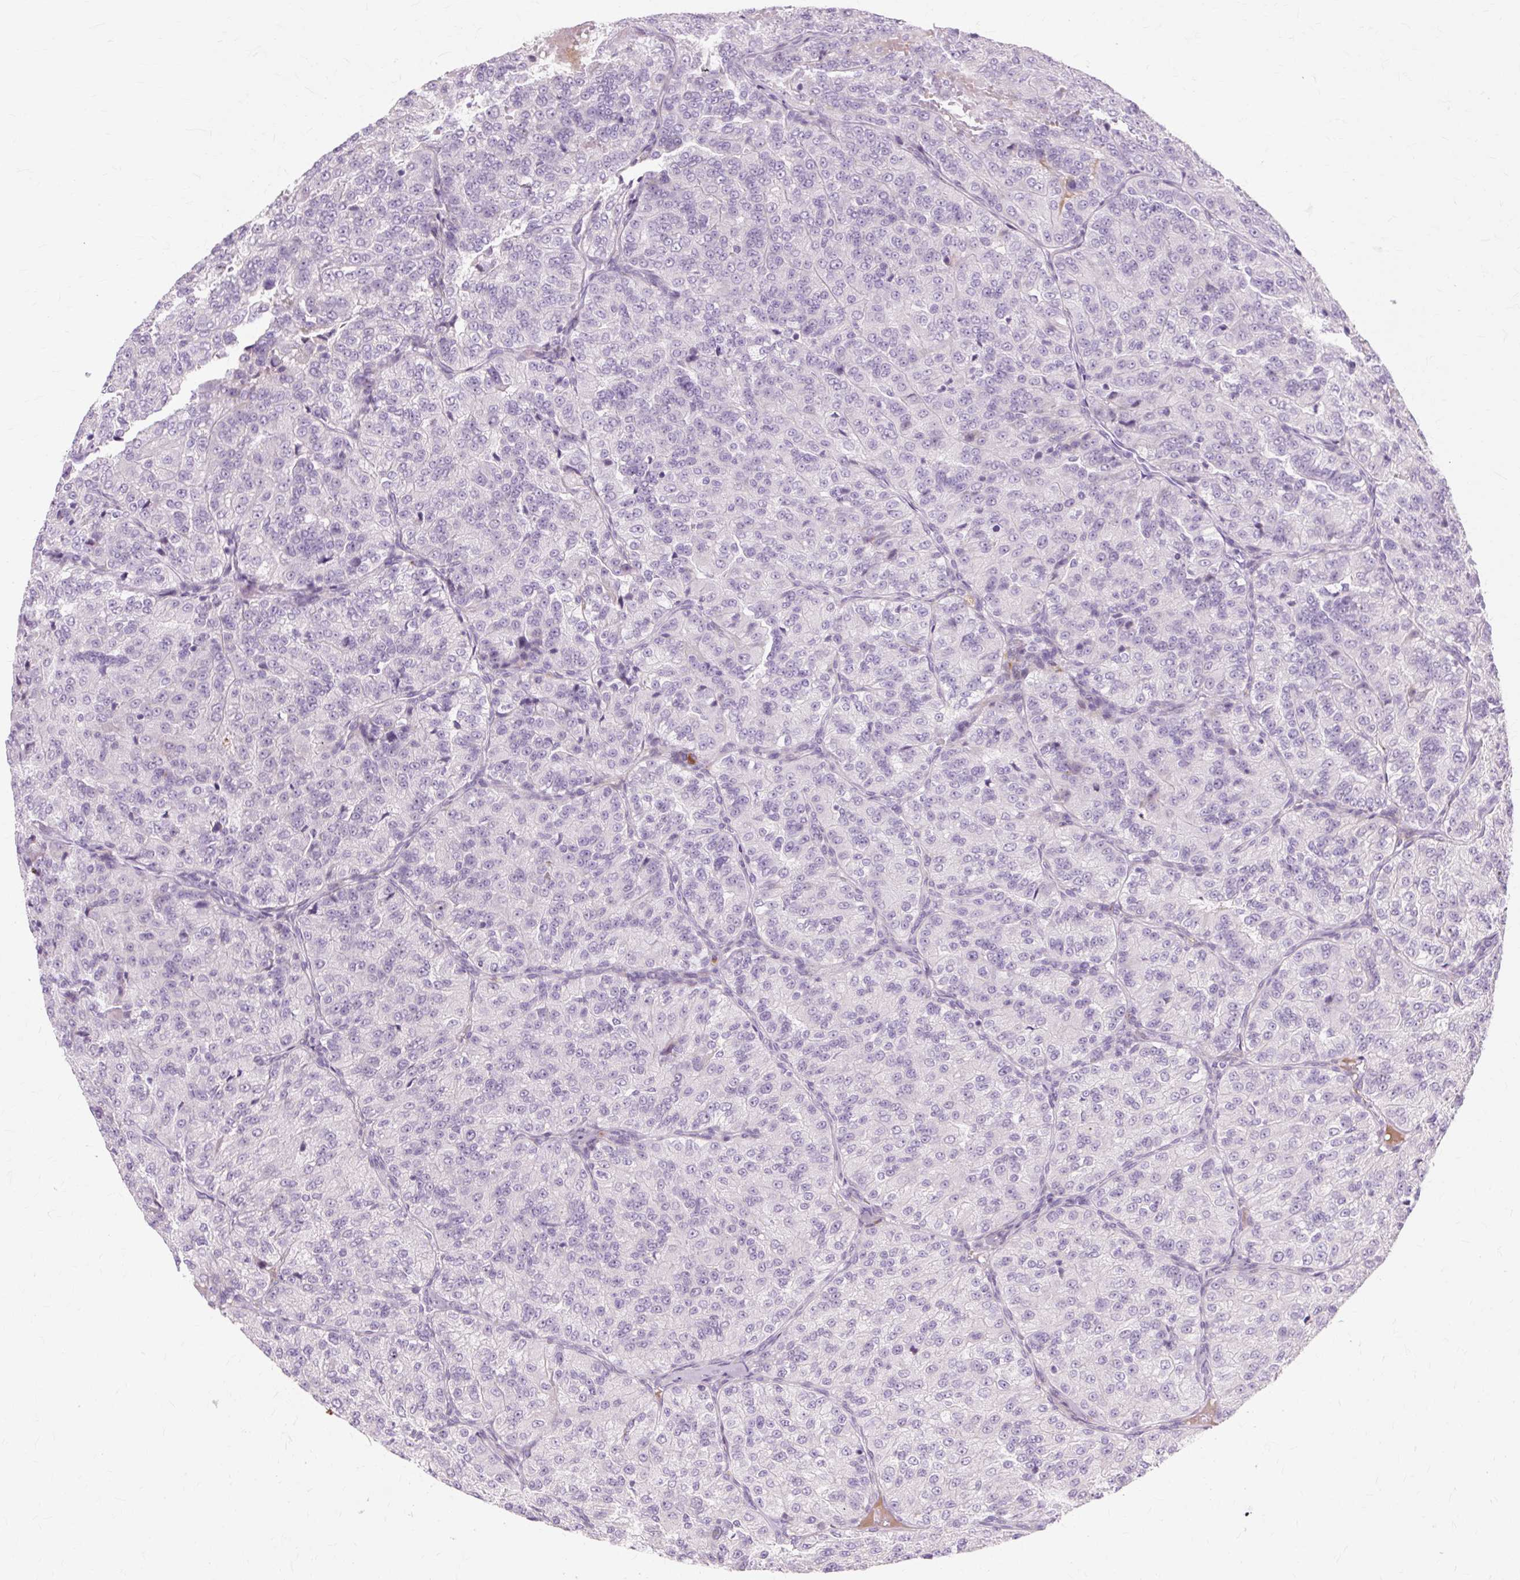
{"staining": {"intensity": "negative", "quantity": "none", "location": "none"}, "tissue": "renal cancer", "cell_type": "Tumor cells", "image_type": "cancer", "snomed": [{"axis": "morphology", "description": "Adenocarcinoma, NOS"}, {"axis": "topography", "description": "Kidney"}], "caption": "This is an immunohistochemistry micrograph of renal cancer. There is no staining in tumor cells.", "gene": "IRX2", "patient": {"sex": "female", "age": 63}}